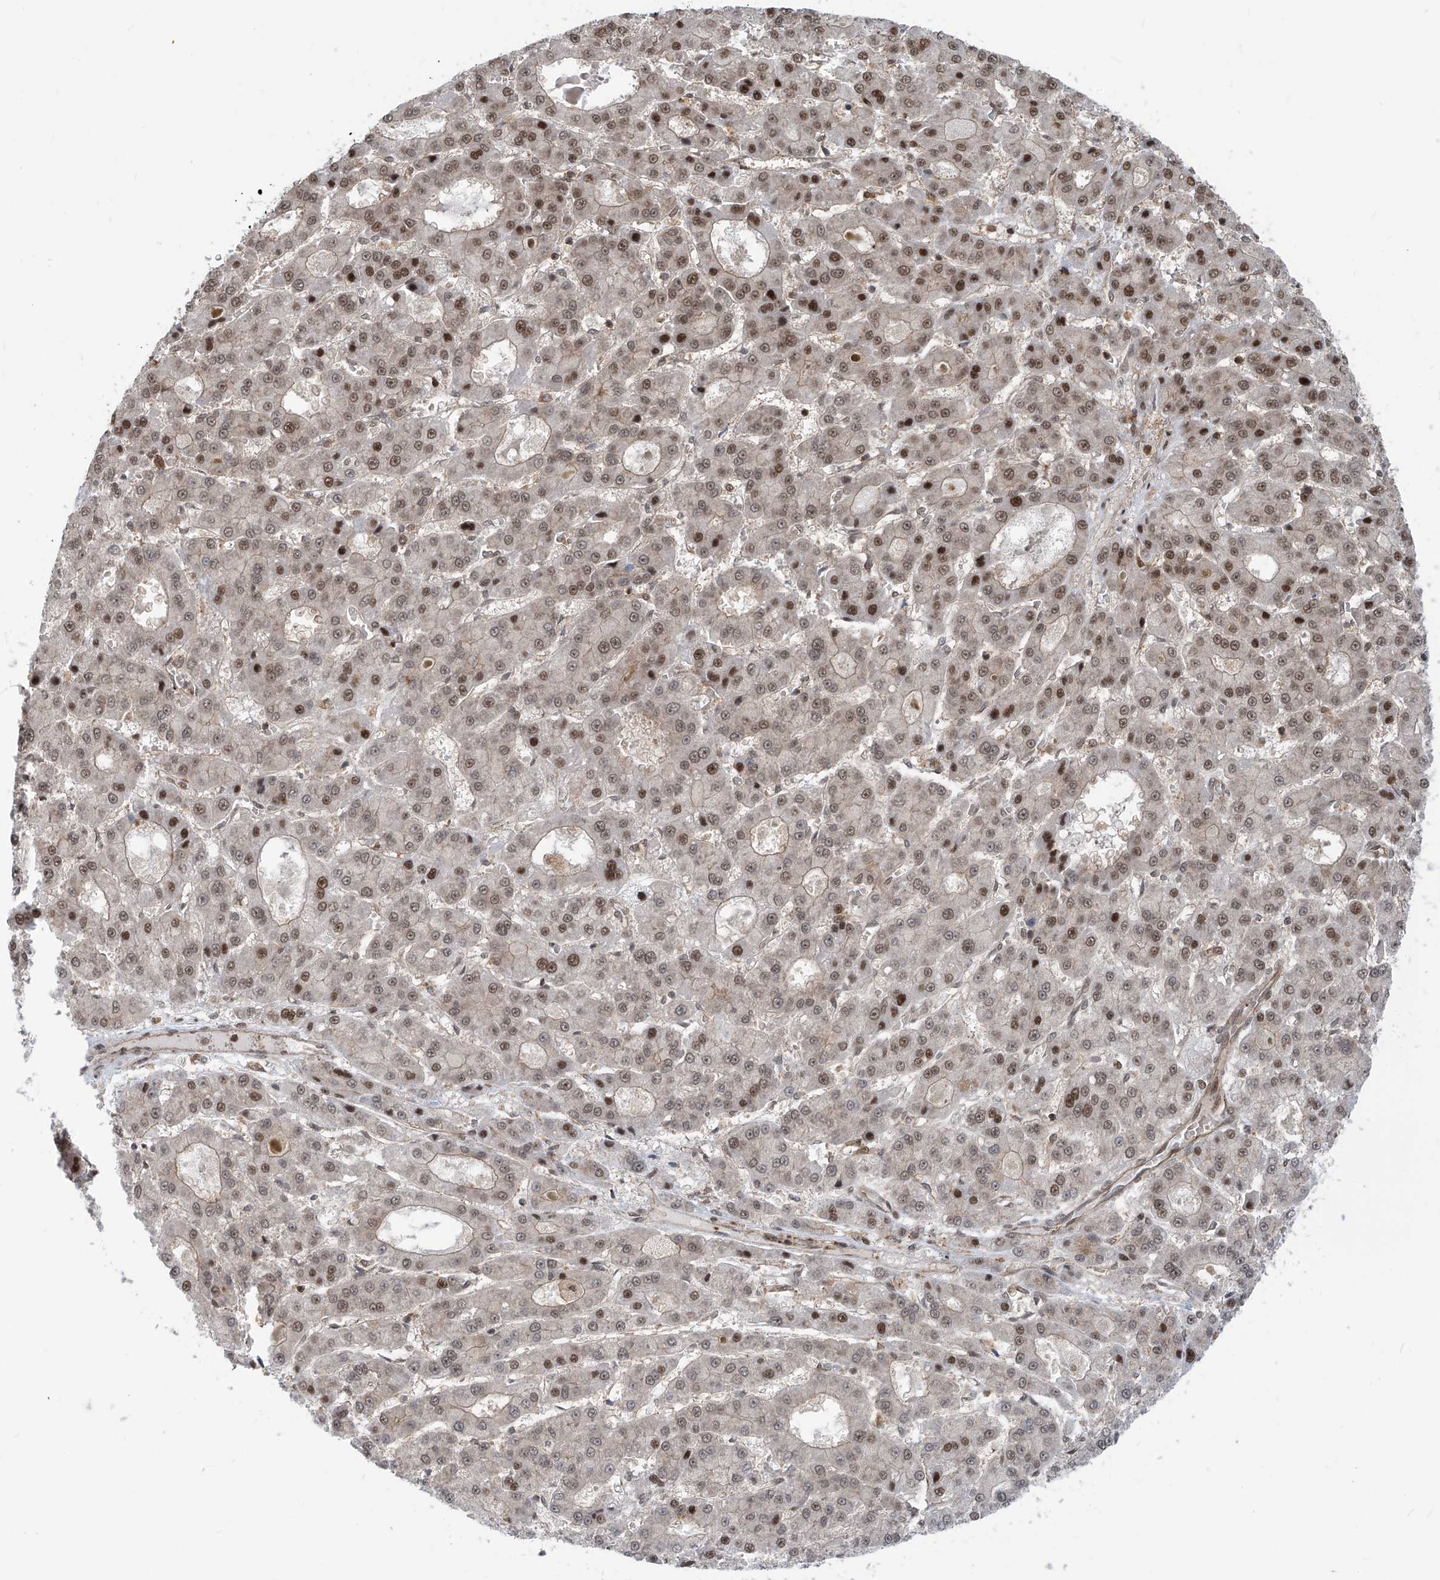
{"staining": {"intensity": "moderate", "quantity": ">75%", "location": "cytoplasmic/membranous,nuclear"}, "tissue": "liver cancer", "cell_type": "Tumor cells", "image_type": "cancer", "snomed": [{"axis": "morphology", "description": "Carcinoma, Hepatocellular, NOS"}, {"axis": "topography", "description": "Liver"}], "caption": "Liver hepatocellular carcinoma was stained to show a protein in brown. There is medium levels of moderate cytoplasmic/membranous and nuclear expression in approximately >75% of tumor cells.", "gene": "LAGE3", "patient": {"sex": "male", "age": 70}}